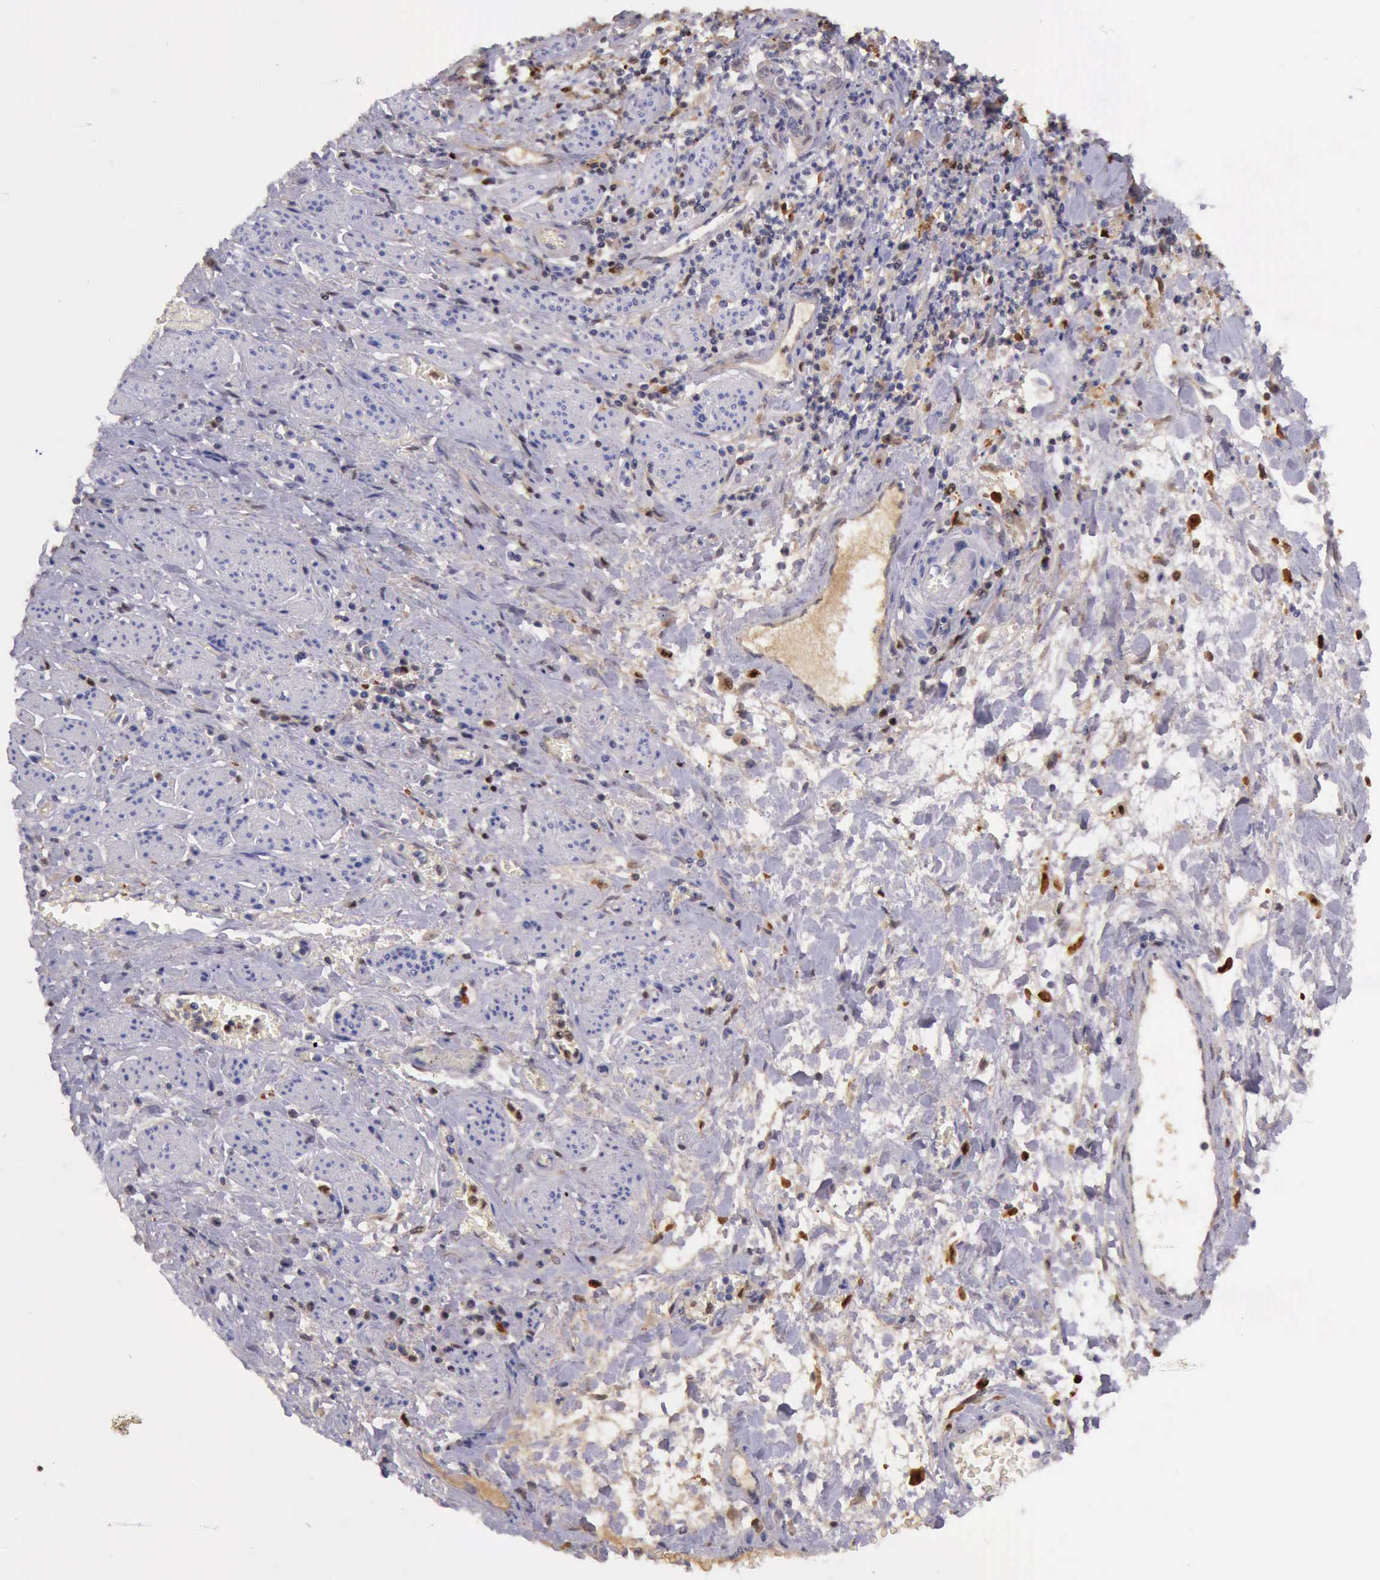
{"staining": {"intensity": "weak", "quantity": "<25%", "location": "cytoplasmic/membranous,nuclear"}, "tissue": "stomach cancer", "cell_type": "Tumor cells", "image_type": "cancer", "snomed": [{"axis": "morphology", "description": "Adenocarcinoma, NOS"}, {"axis": "topography", "description": "Stomach"}], "caption": "There is no significant positivity in tumor cells of stomach cancer (adenocarcinoma).", "gene": "TYMP", "patient": {"sex": "female", "age": 76}}